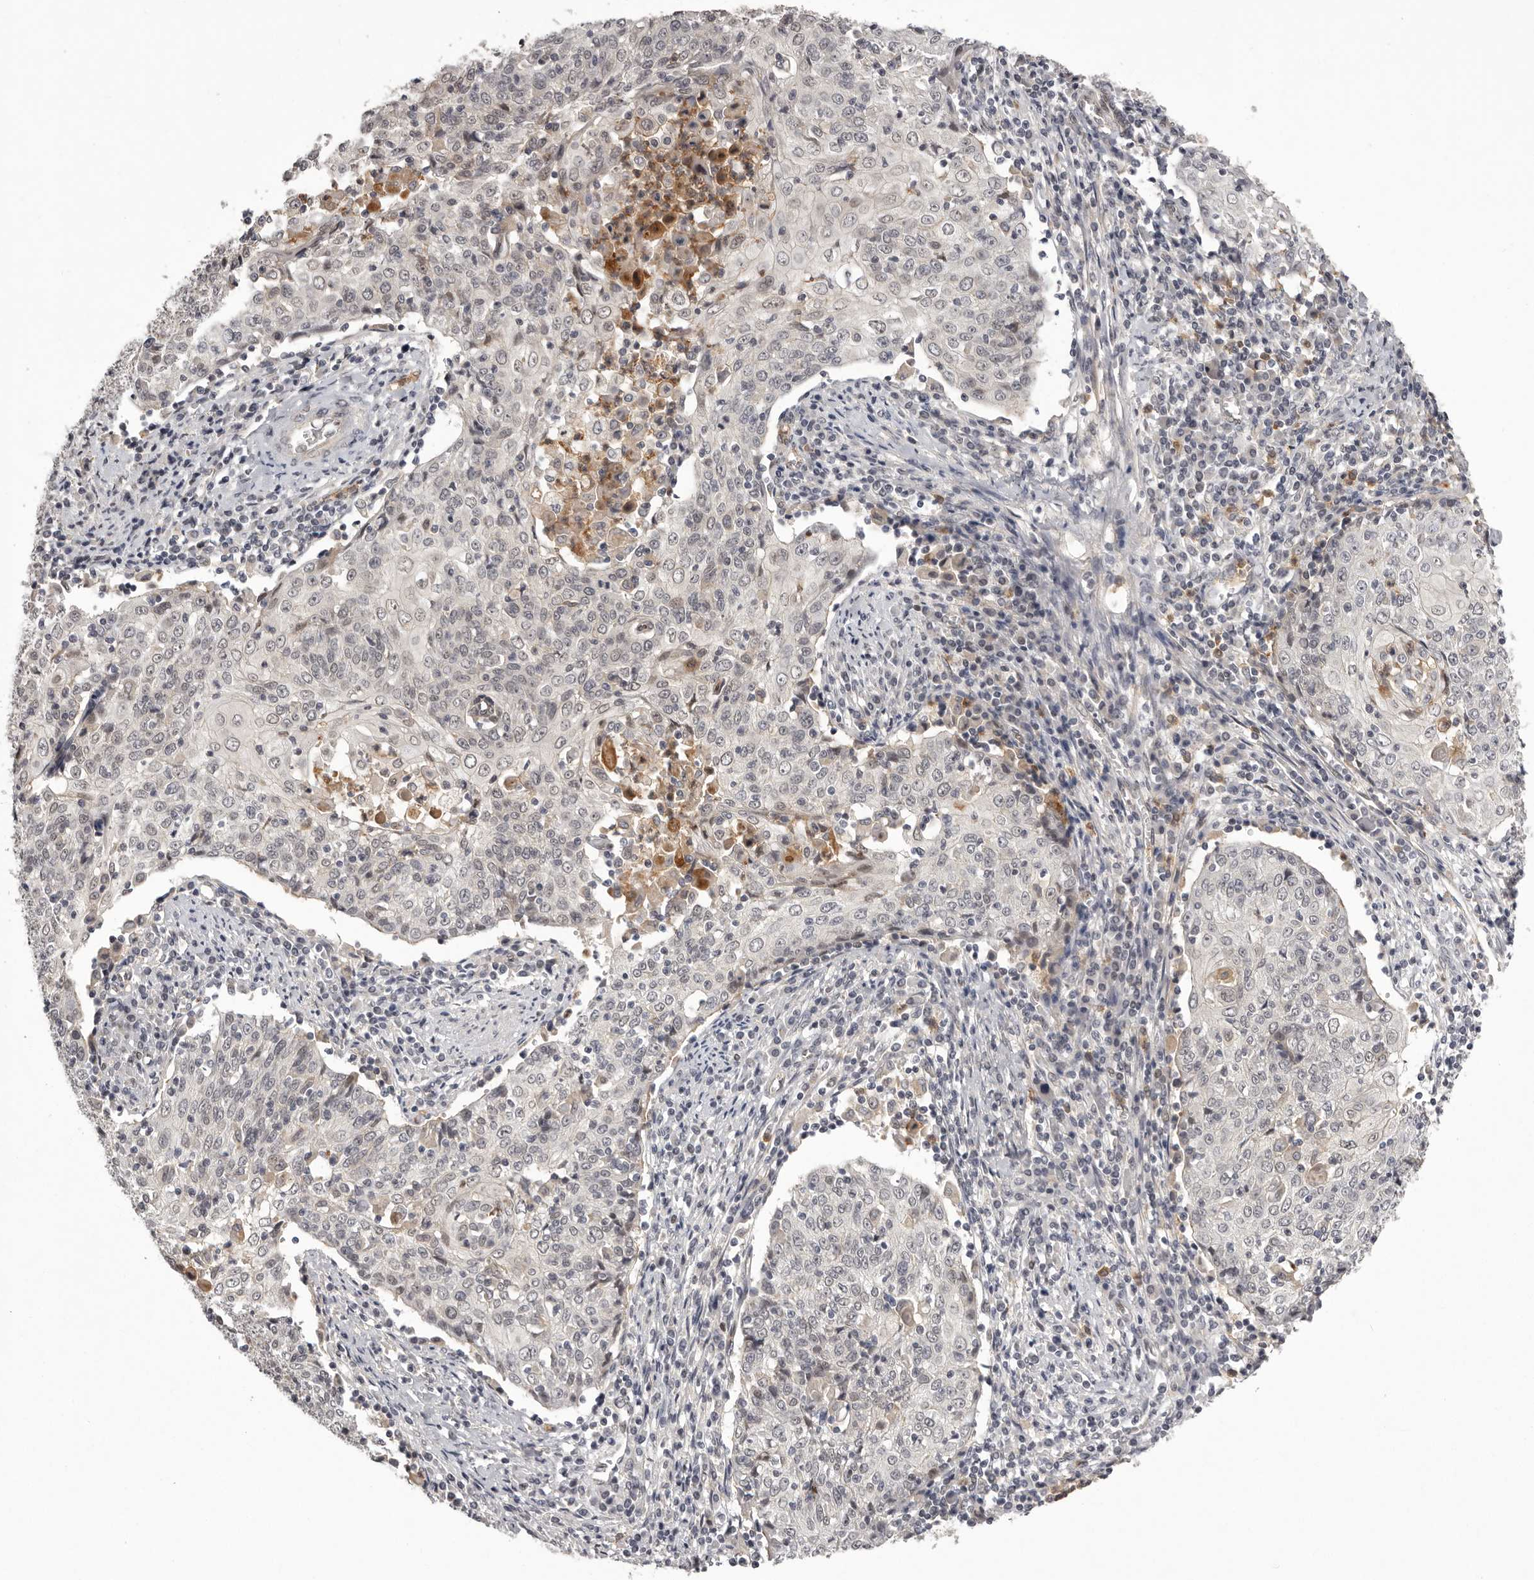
{"staining": {"intensity": "negative", "quantity": "none", "location": "none"}, "tissue": "cervical cancer", "cell_type": "Tumor cells", "image_type": "cancer", "snomed": [{"axis": "morphology", "description": "Squamous cell carcinoma, NOS"}, {"axis": "topography", "description": "Cervix"}], "caption": "Immunohistochemical staining of human cervical squamous cell carcinoma reveals no significant expression in tumor cells.", "gene": "RNF2", "patient": {"sex": "female", "age": 48}}